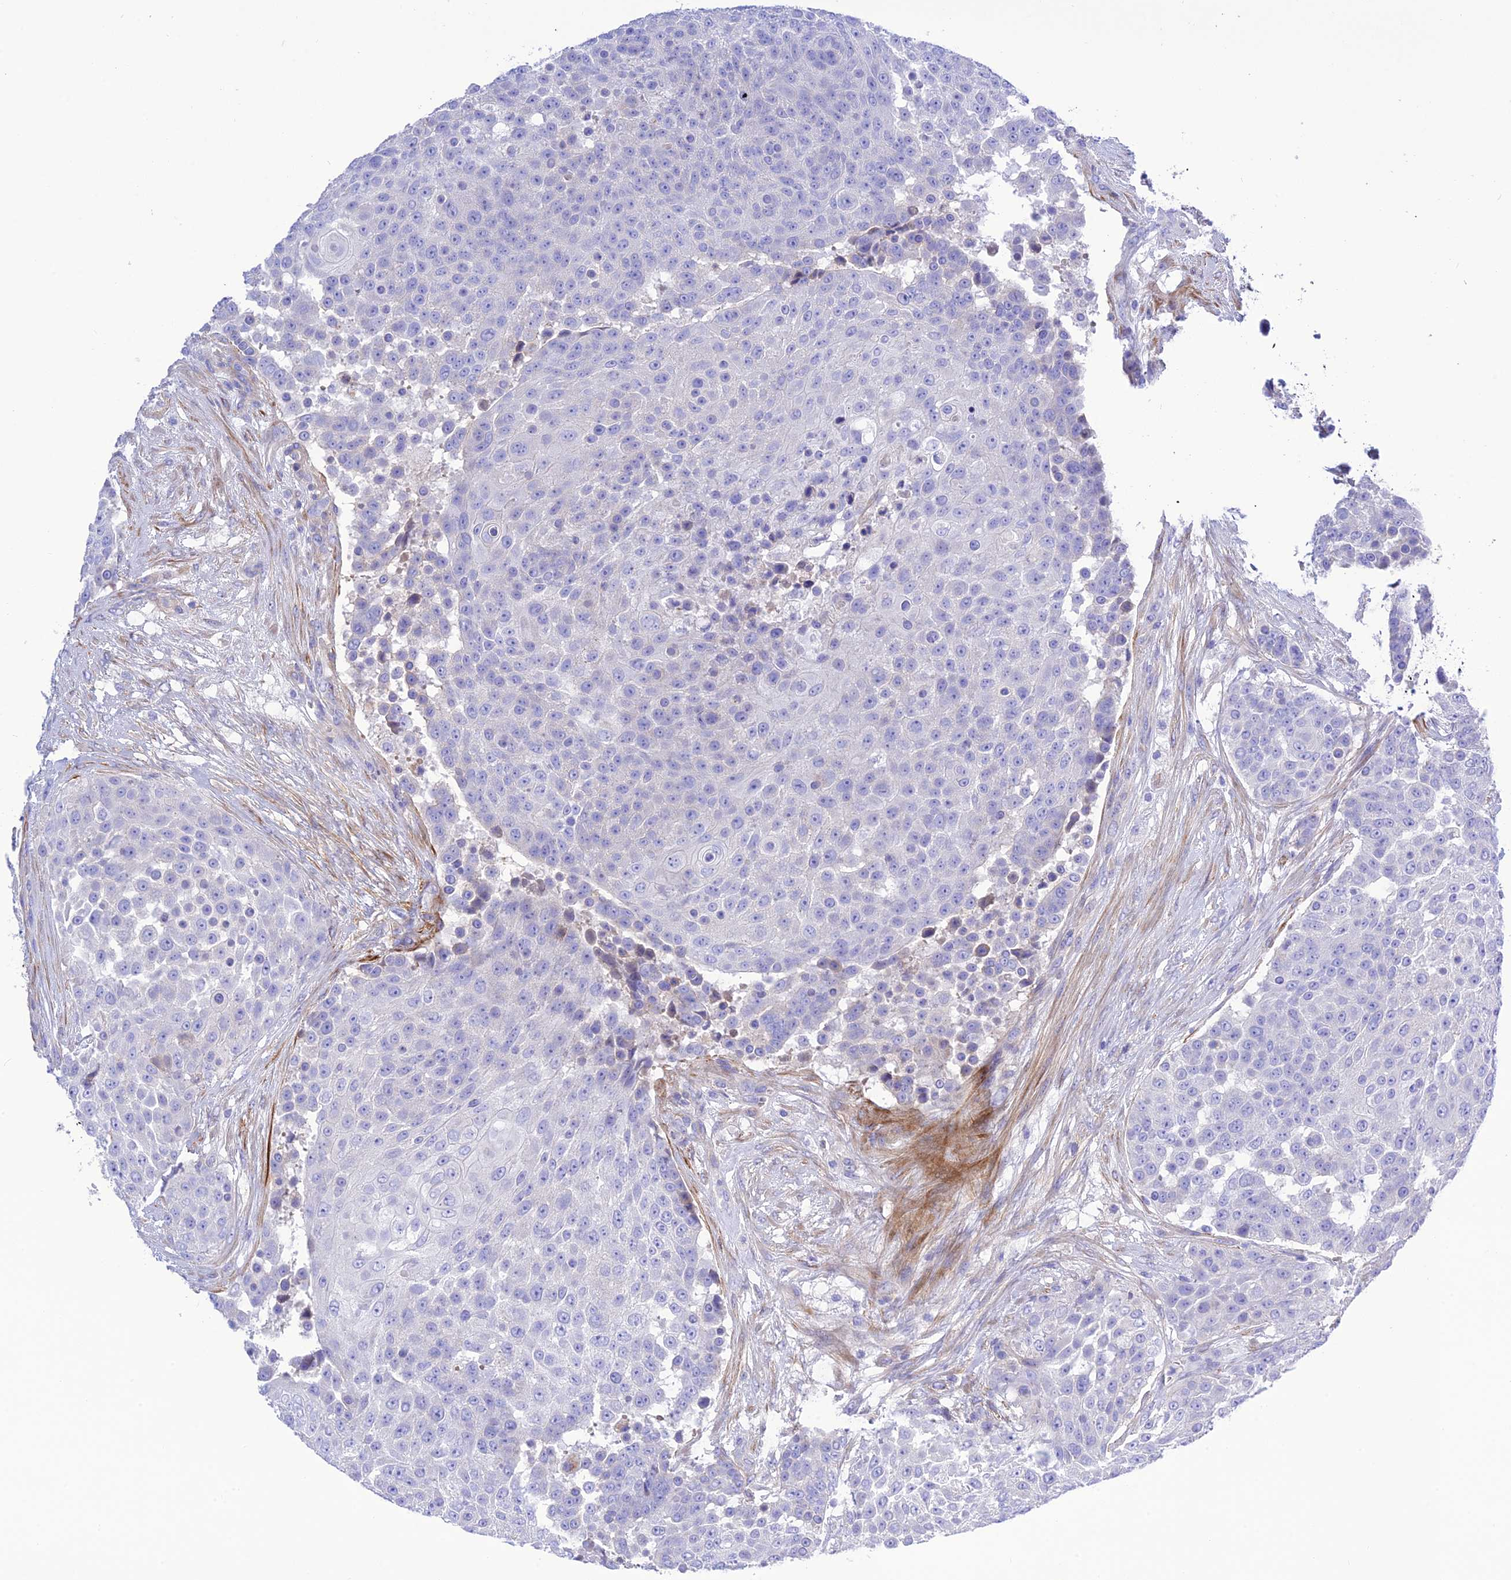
{"staining": {"intensity": "negative", "quantity": "none", "location": "none"}, "tissue": "urothelial cancer", "cell_type": "Tumor cells", "image_type": "cancer", "snomed": [{"axis": "morphology", "description": "Urothelial carcinoma, High grade"}, {"axis": "topography", "description": "Urinary bladder"}], "caption": "A high-resolution micrograph shows immunohistochemistry staining of urothelial cancer, which reveals no significant expression in tumor cells.", "gene": "FRA10AC1", "patient": {"sex": "female", "age": 63}}